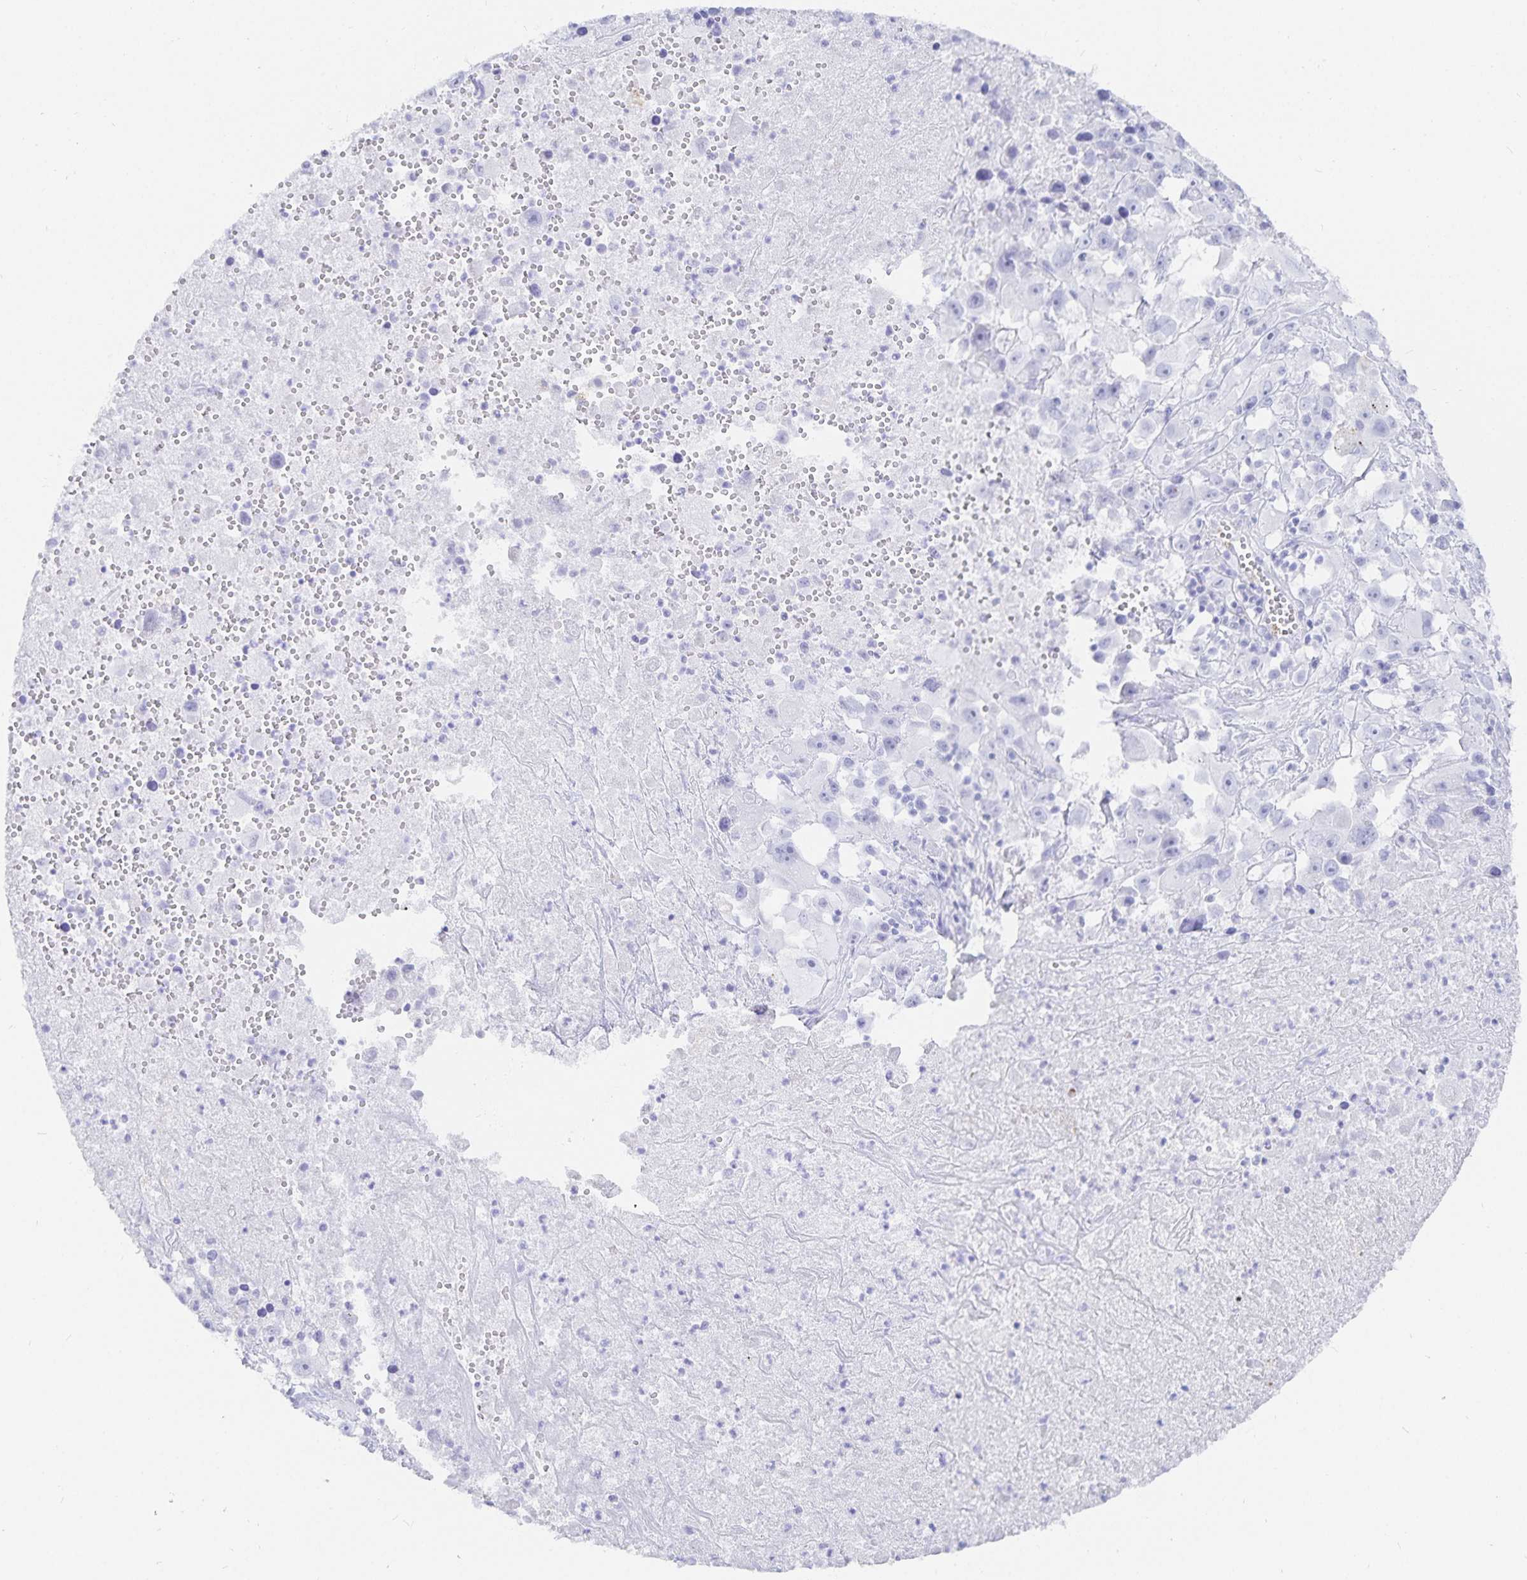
{"staining": {"intensity": "negative", "quantity": "none", "location": "none"}, "tissue": "melanoma", "cell_type": "Tumor cells", "image_type": "cancer", "snomed": [{"axis": "morphology", "description": "Malignant melanoma, Metastatic site"}, {"axis": "topography", "description": "Soft tissue"}], "caption": "The photomicrograph shows no staining of tumor cells in malignant melanoma (metastatic site).", "gene": "INSL5", "patient": {"sex": "male", "age": 50}}